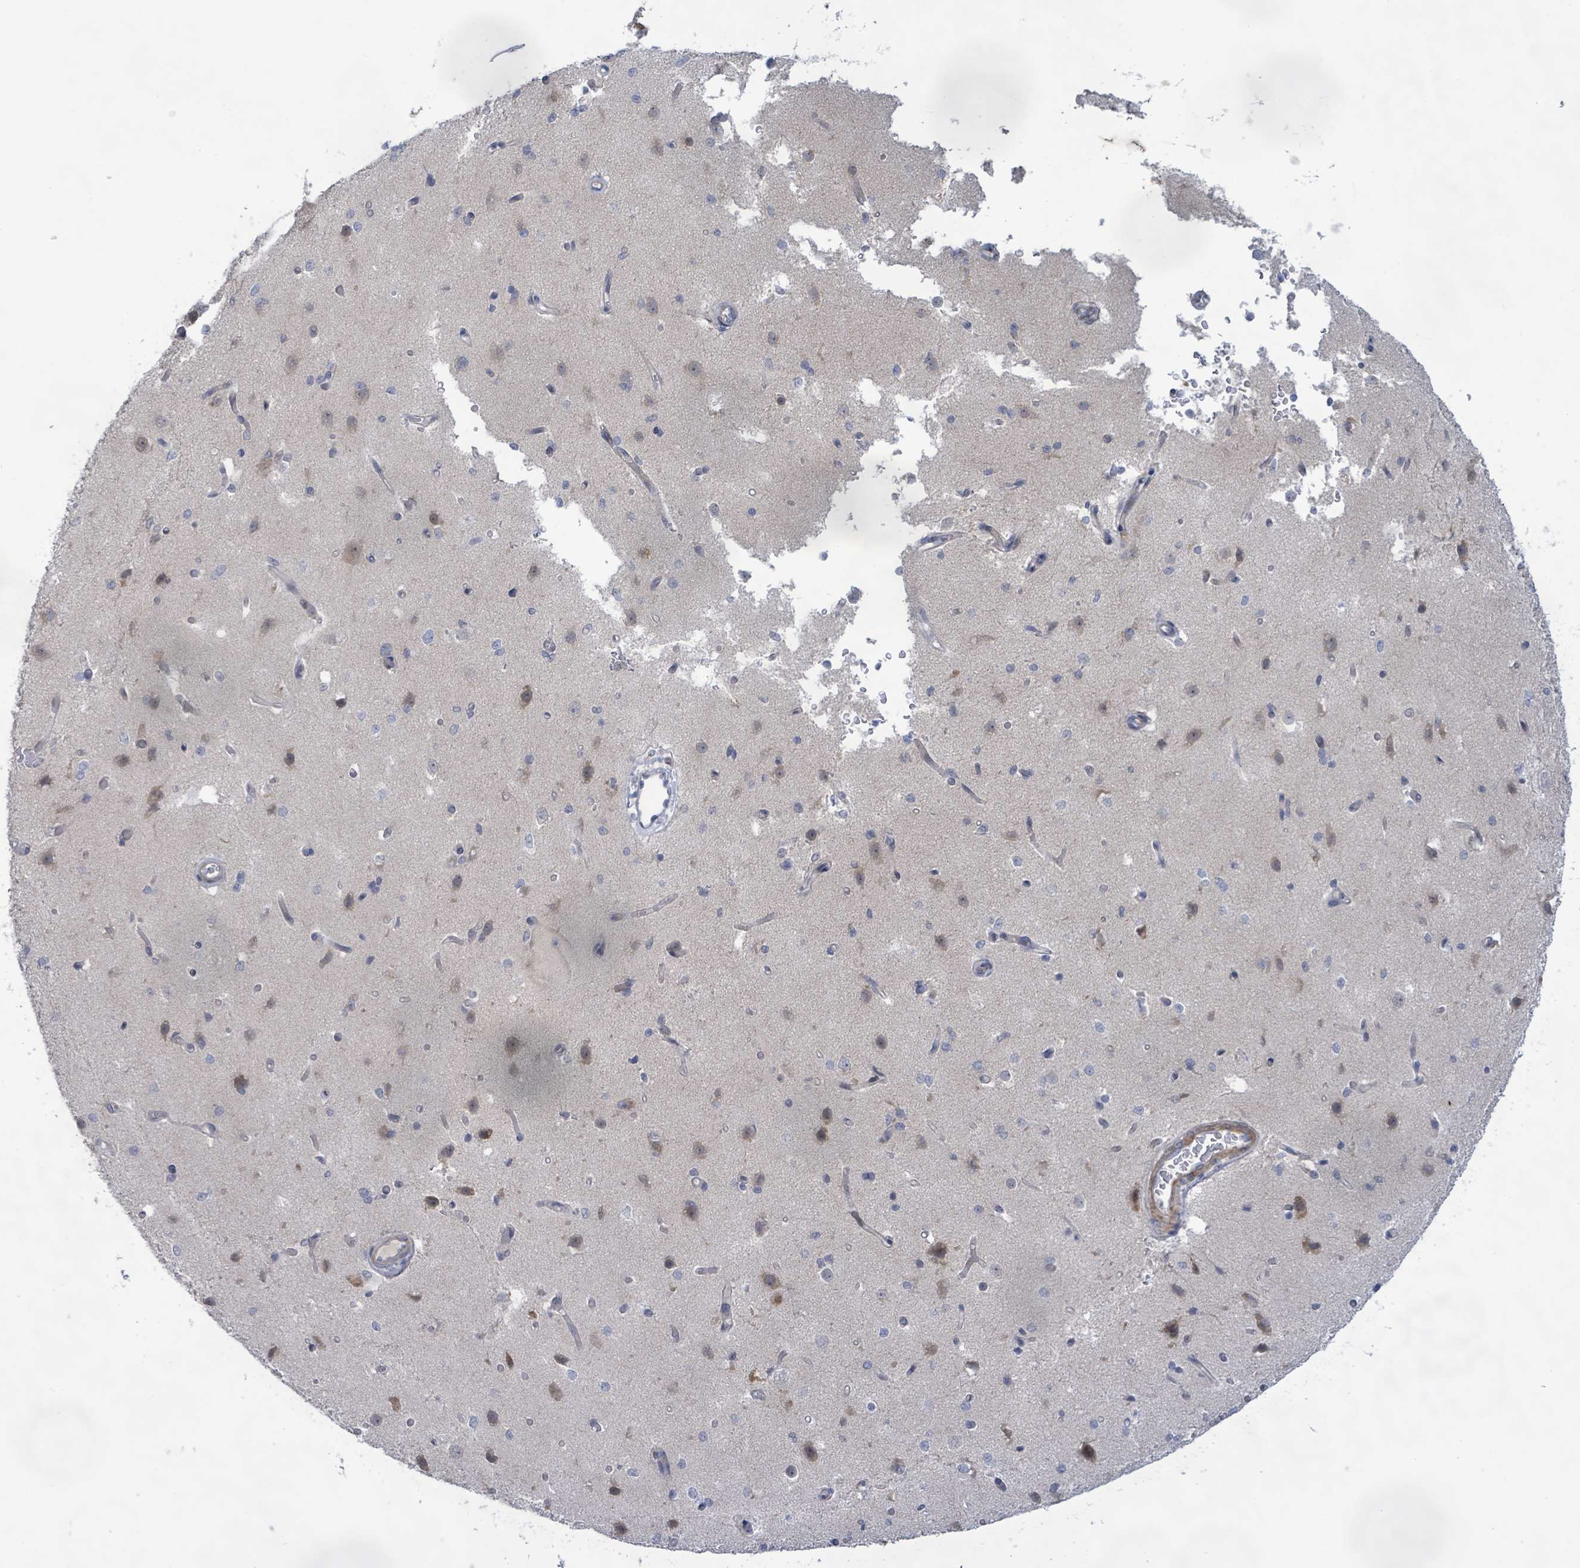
{"staining": {"intensity": "negative", "quantity": "none", "location": "none"}, "tissue": "cerebral cortex", "cell_type": "Endothelial cells", "image_type": "normal", "snomed": [{"axis": "morphology", "description": "Normal tissue, NOS"}, {"axis": "morphology", "description": "Inflammation, NOS"}, {"axis": "topography", "description": "Cerebral cortex"}], "caption": "Immunohistochemistry histopathology image of benign cerebral cortex: cerebral cortex stained with DAB (3,3'-diaminobenzidine) reveals no significant protein positivity in endothelial cells.", "gene": "SLIT3", "patient": {"sex": "male", "age": 6}}